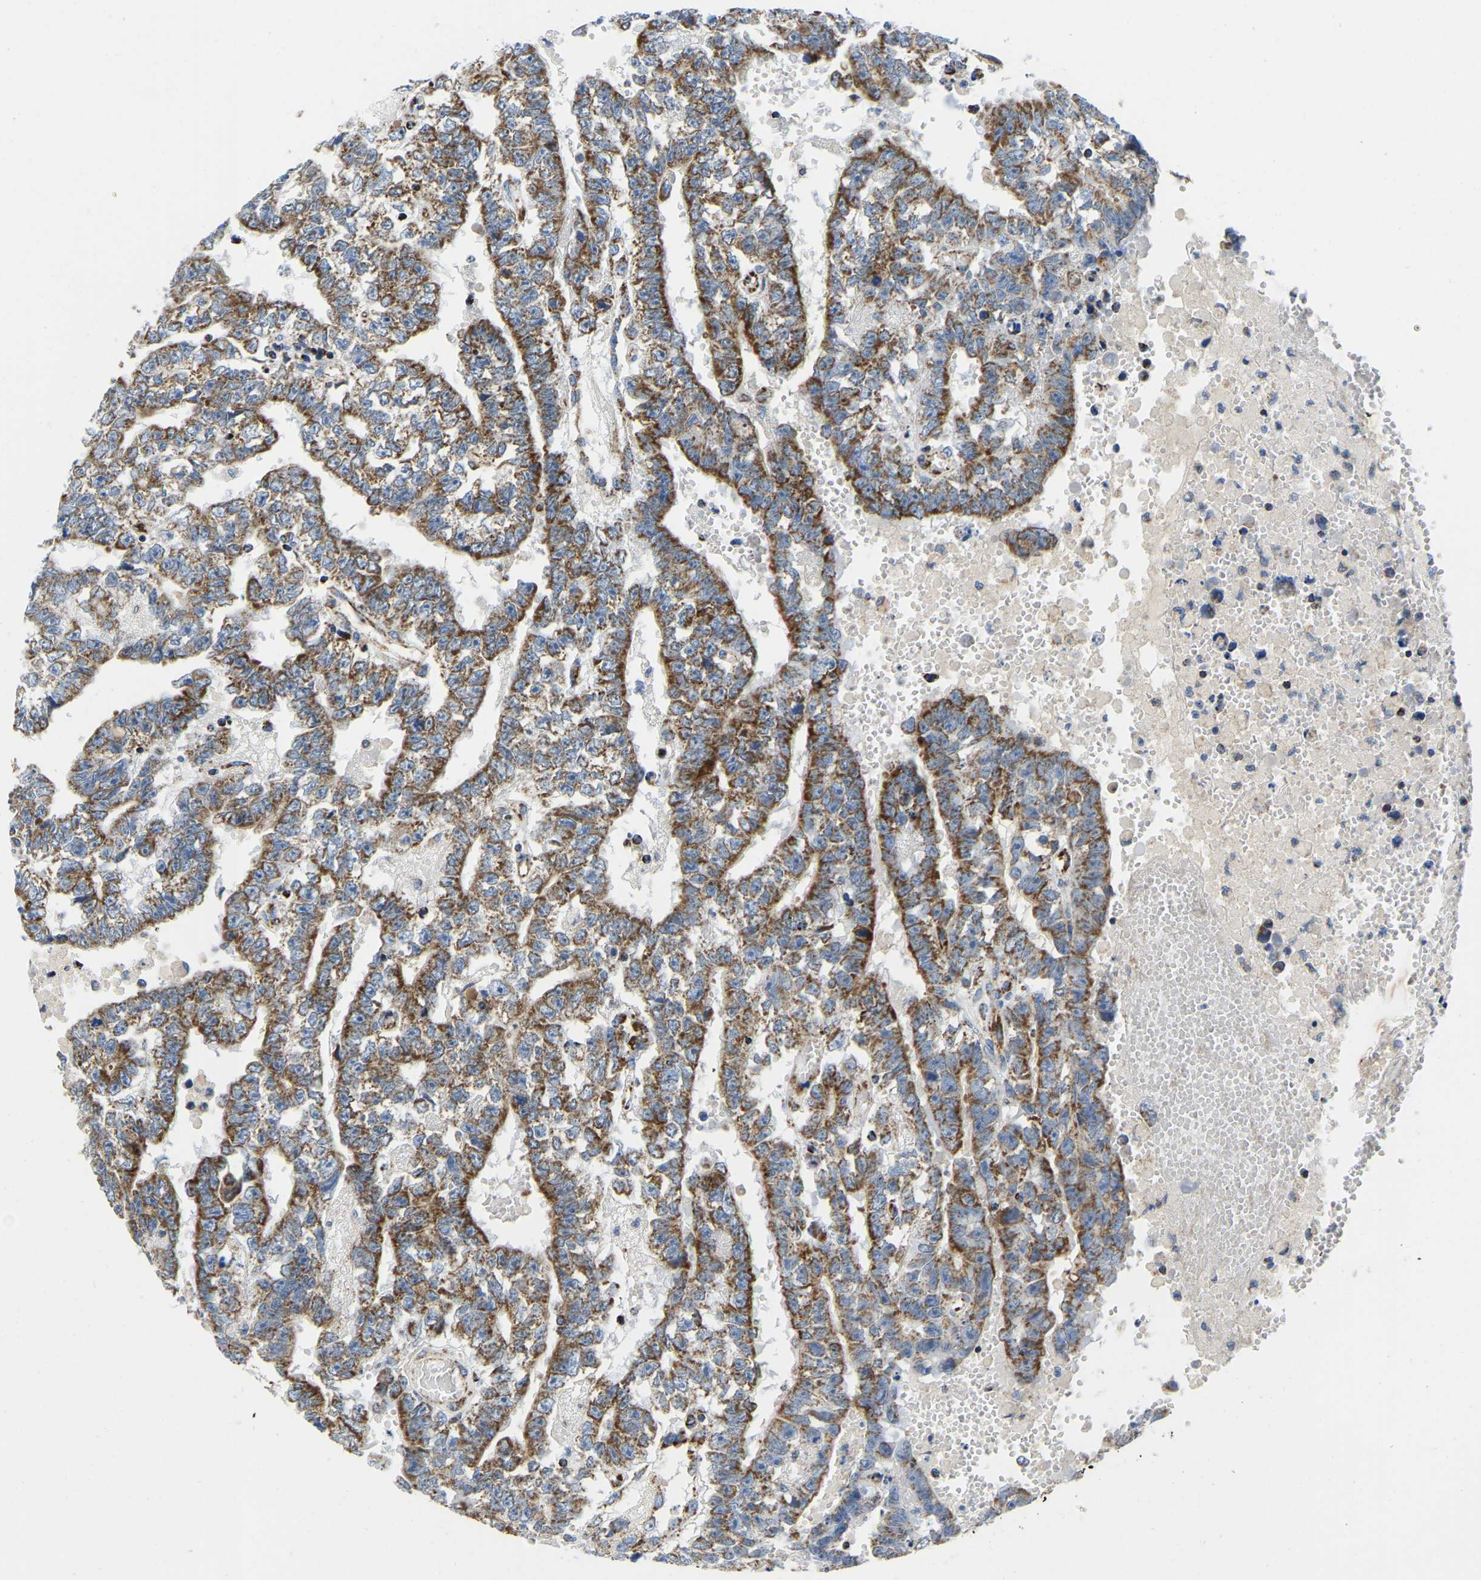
{"staining": {"intensity": "moderate", "quantity": ">75%", "location": "cytoplasmic/membranous"}, "tissue": "testis cancer", "cell_type": "Tumor cells", "image_type": "cancer", "snomed": [{"axis": "morphology", "description": "Carcinoma, Embryonal, NOS"}, {"axis": "topography", "description": "Testis"}], "caption": "Protein expression analysis of embryonal carcinoma (testis) demonstrates moderate cytoplasmic/membranous expression in approximately >75% of tumor cells.", "gene": "SFXN1", "patient": {"sex": "male", "age": 25}}